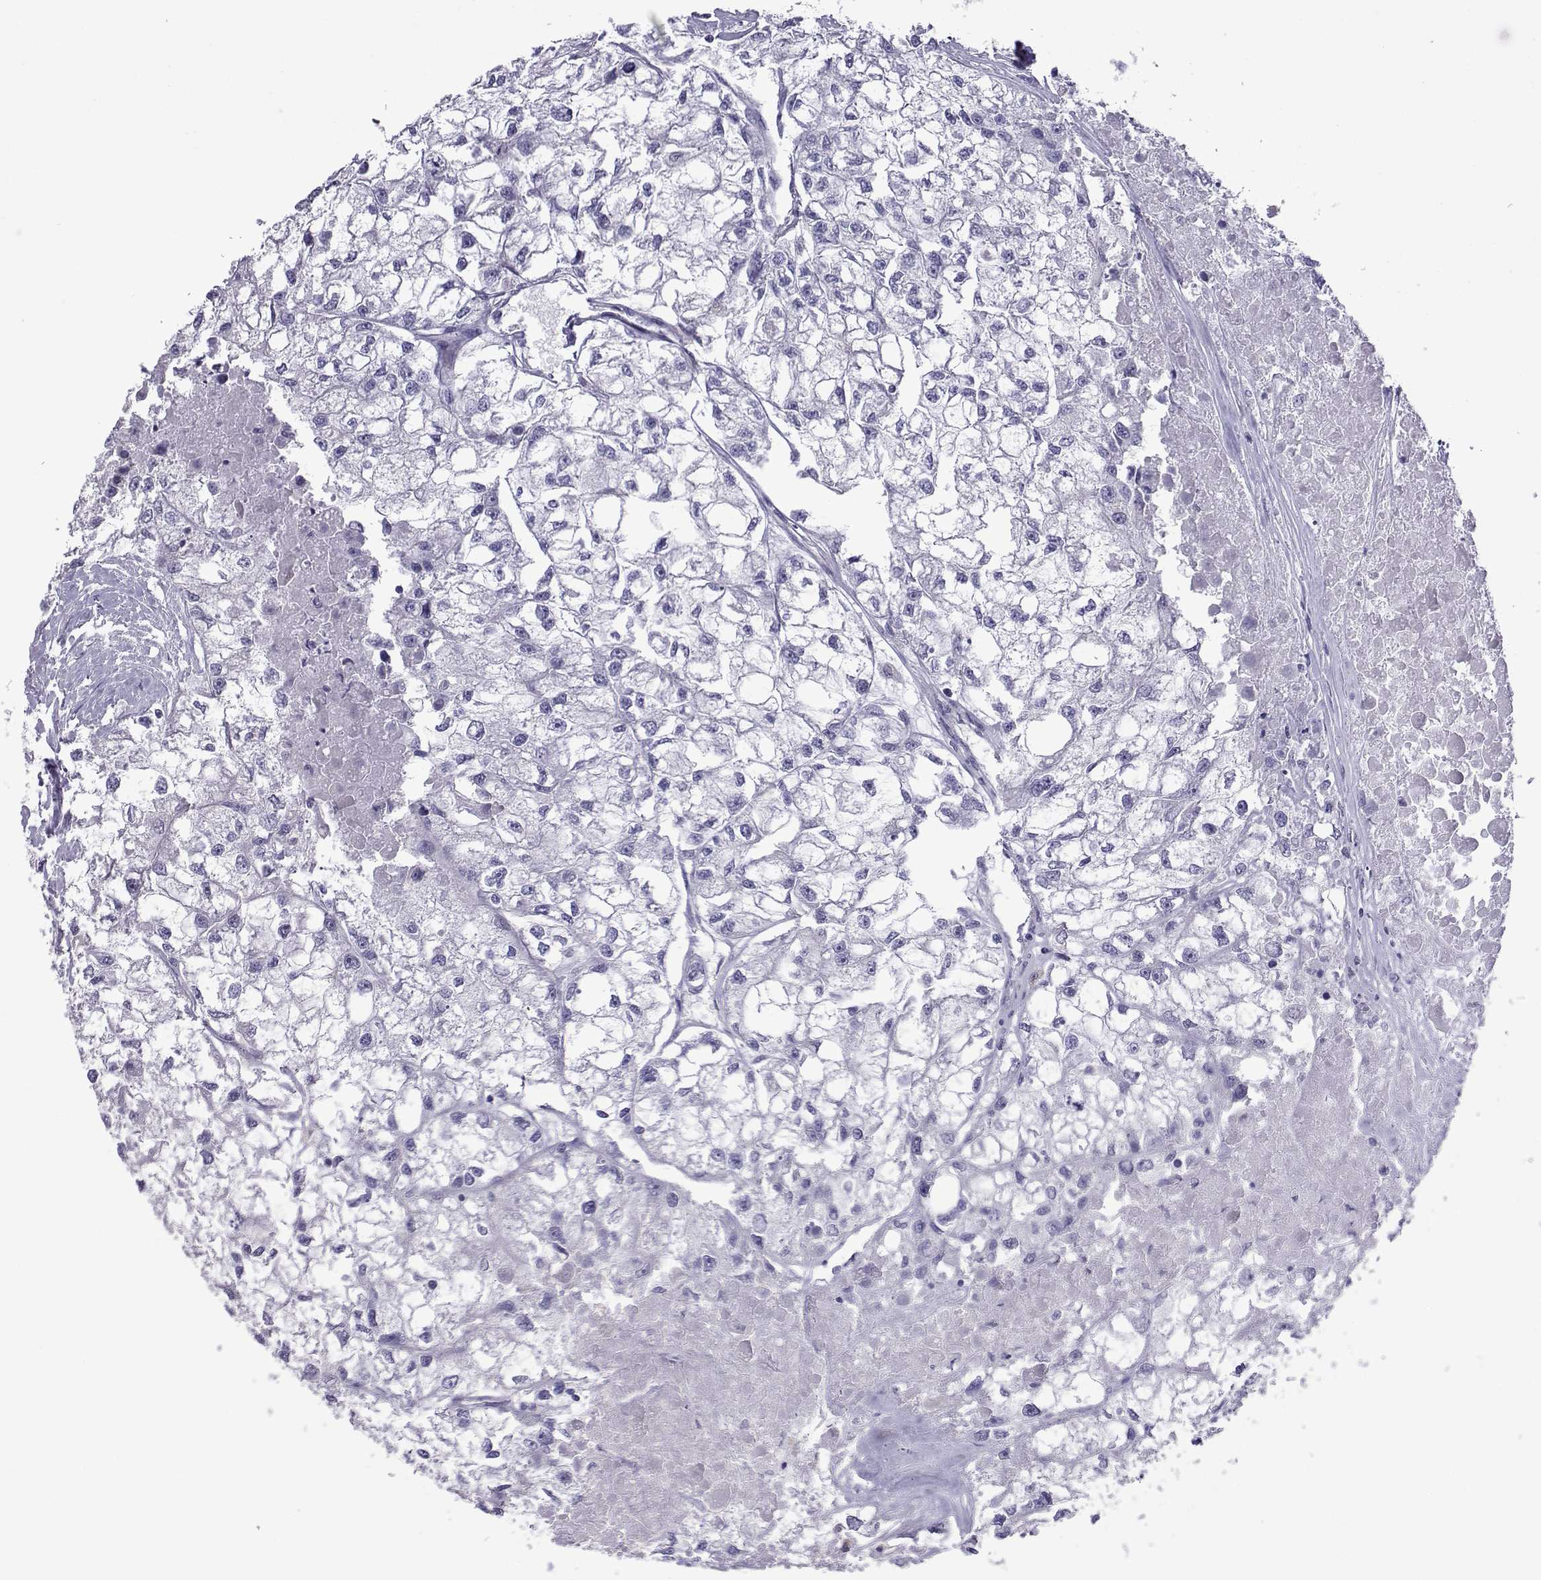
{"staining": {"intensity": "negative", "quantity": "none", "location": "none"}, "tissue": "renal cancer", "cell_type": "Tumor cells", "image_type": "cancer", "snomed": [{"axis": "morphology", "description": "Adenocarcinoma, NOS"}, {"axis": "topography", "description": "Kidney"}], "caption": "High magnification brightfield microscopy of renal cancer stained with DAB (brown) and counterstained with hematoxylin (blue): tumor cells show no significant expression.", "gene": "CFAP70", "patient": {"sex": "male", "age": 56}}